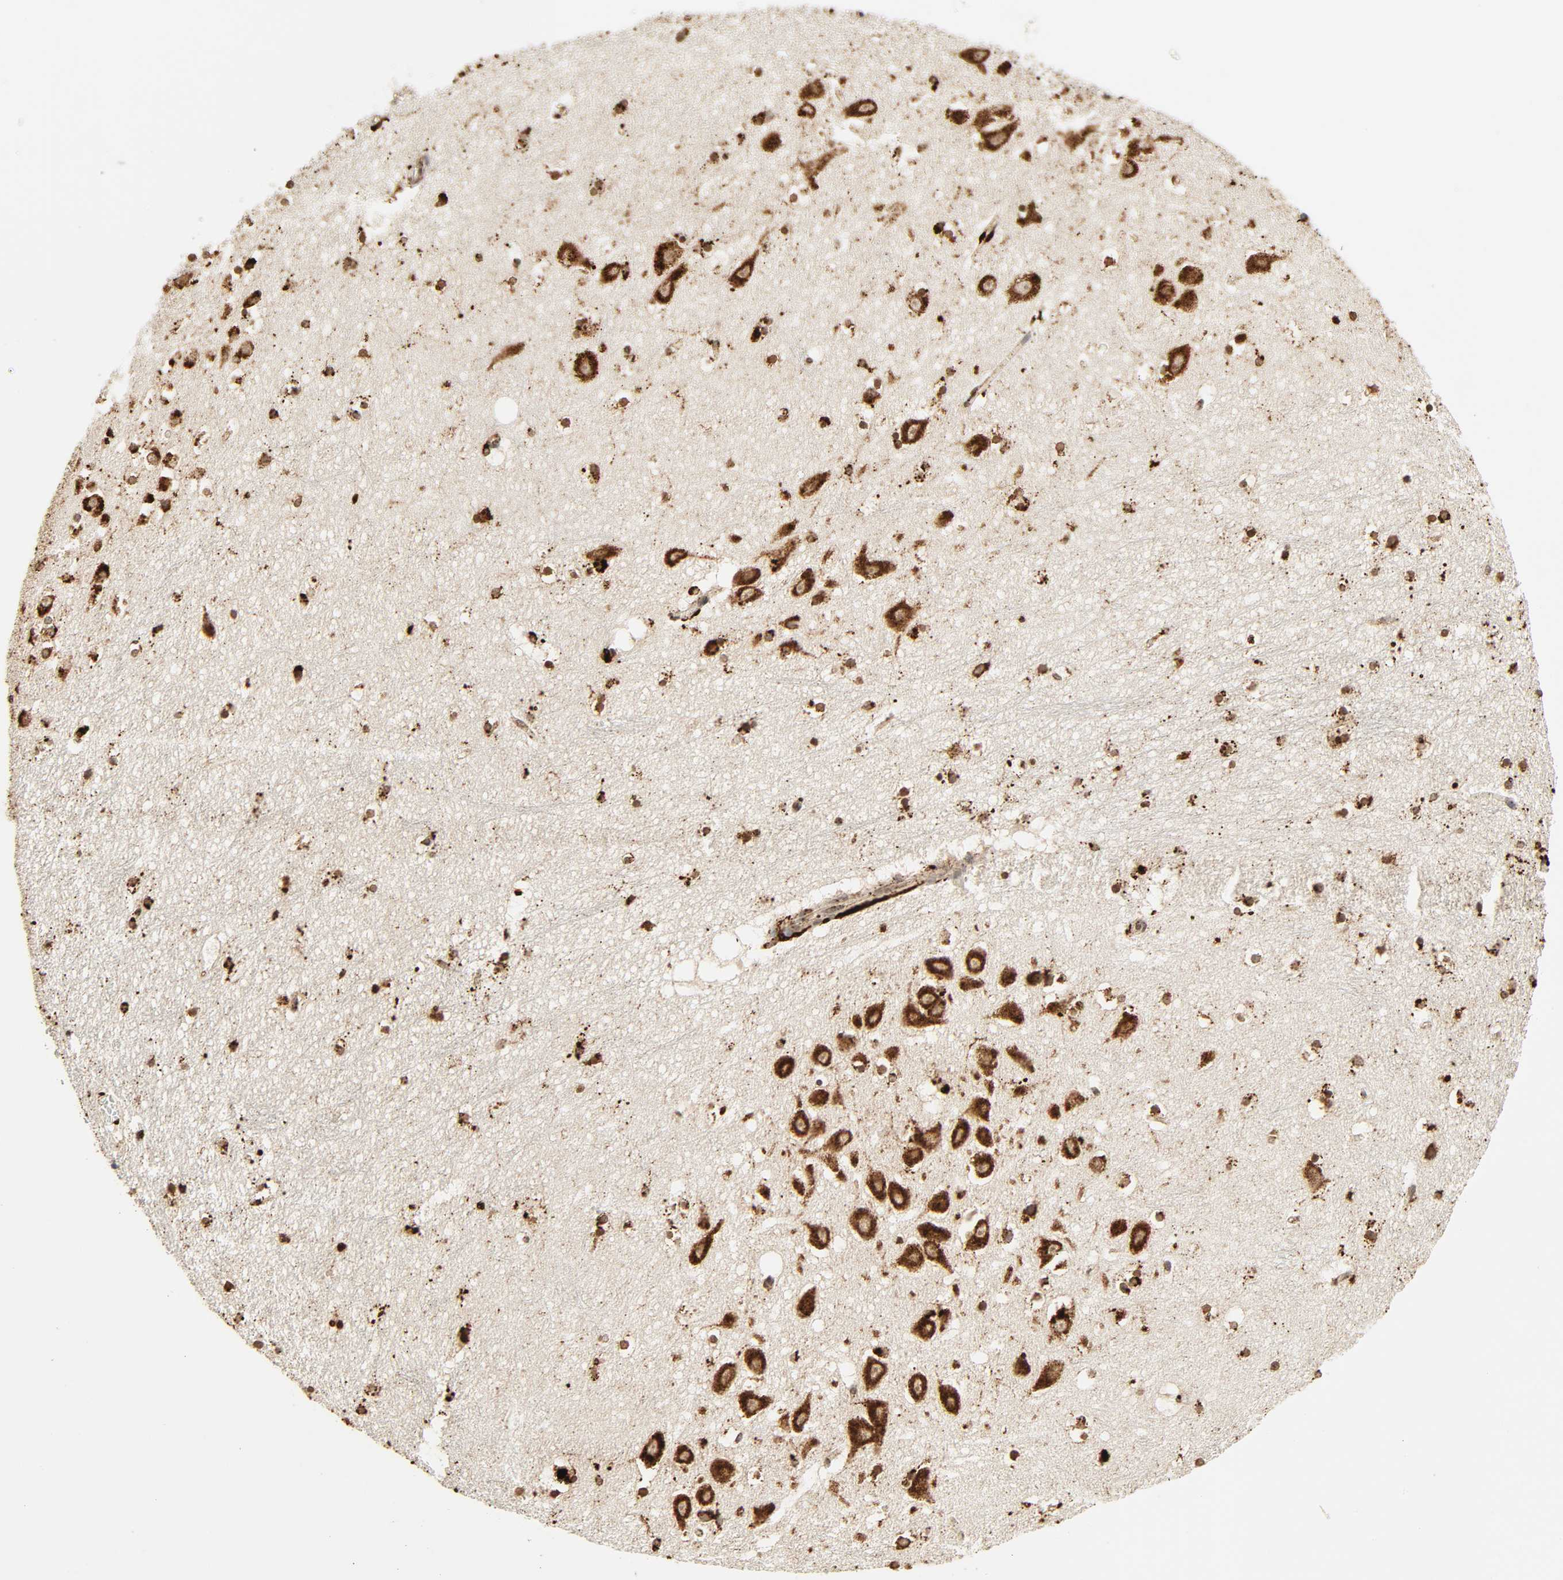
{"staining": {"intensity": "strong", "quantity": ">75%", "location": "cytoplasmic/membranous"}, "tissue": "hippocampus", "cell_type": "Glial cells", "image_type": "normal", "snomed": [{"axis": "morphology", "description": "Normal tissue, NOS"}, {"axis": "topography", "description": "Hippocampus"}], "caption": "IHC of normal hippocampus displays high levels of strong cytoplasmic/membranous positivity in approximately >75% of glial cells.", "gene": "PSAP", "patient": {"sex": "male", "age": 45}}